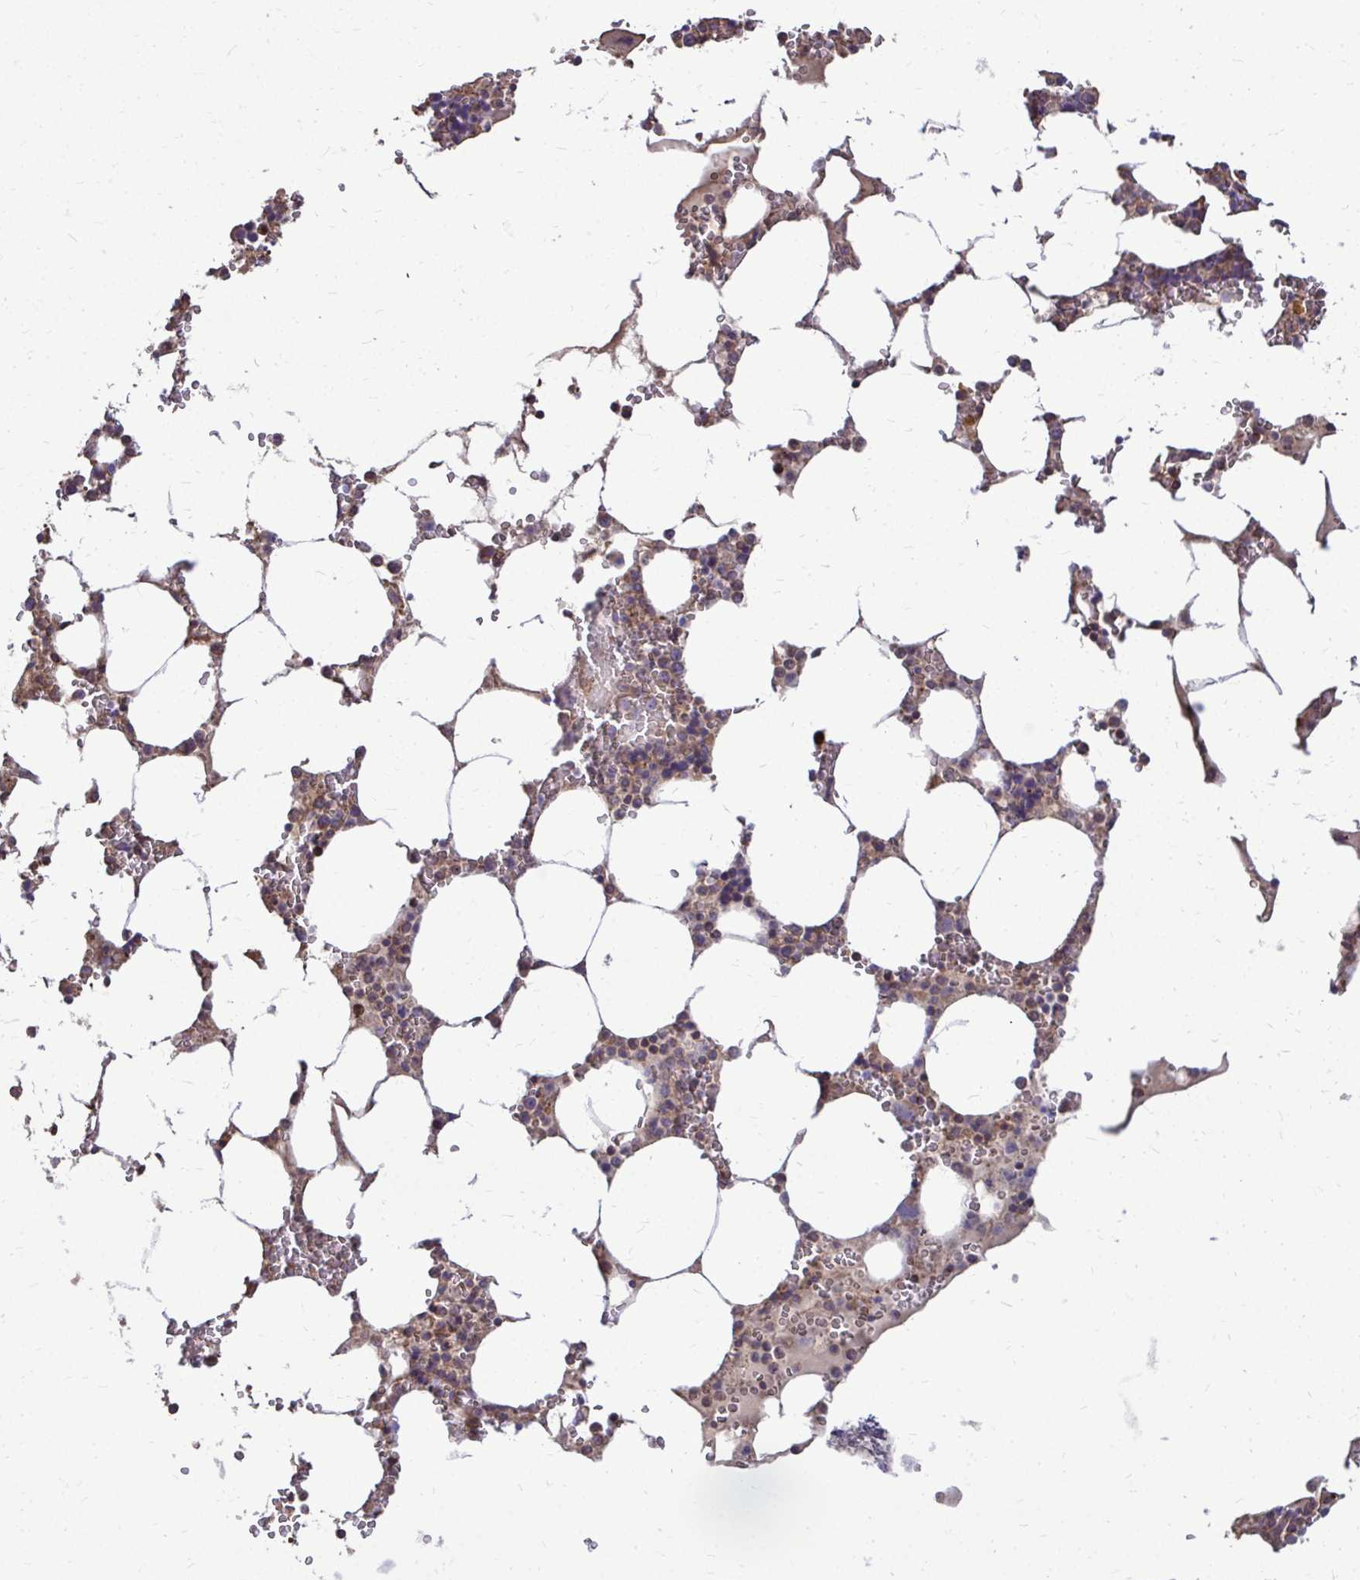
{"staining": {"intensity": "moderate", "quantity": "25%-75%", "location": "cytoplasmic/membranous"}, "tissue": "bone marrow", "cell_type": "Hematopoietic cells", "image_type": "normal", "snomed": [{"axis": "morphology", "description": "Normal tissue, NOS"}, {"axis": "topography", "description": "Bone marrow"}], "caption": "Protein expression analysis of benign bone marrow displays moderate cytoplasmic/membranous staining in about 25%-75% of hematopoietic cells. (Brightfield microscopy of DAB IHC at high magnification).", "gene": "FMR1", "patient": {"sex": "male", "age": 64}}